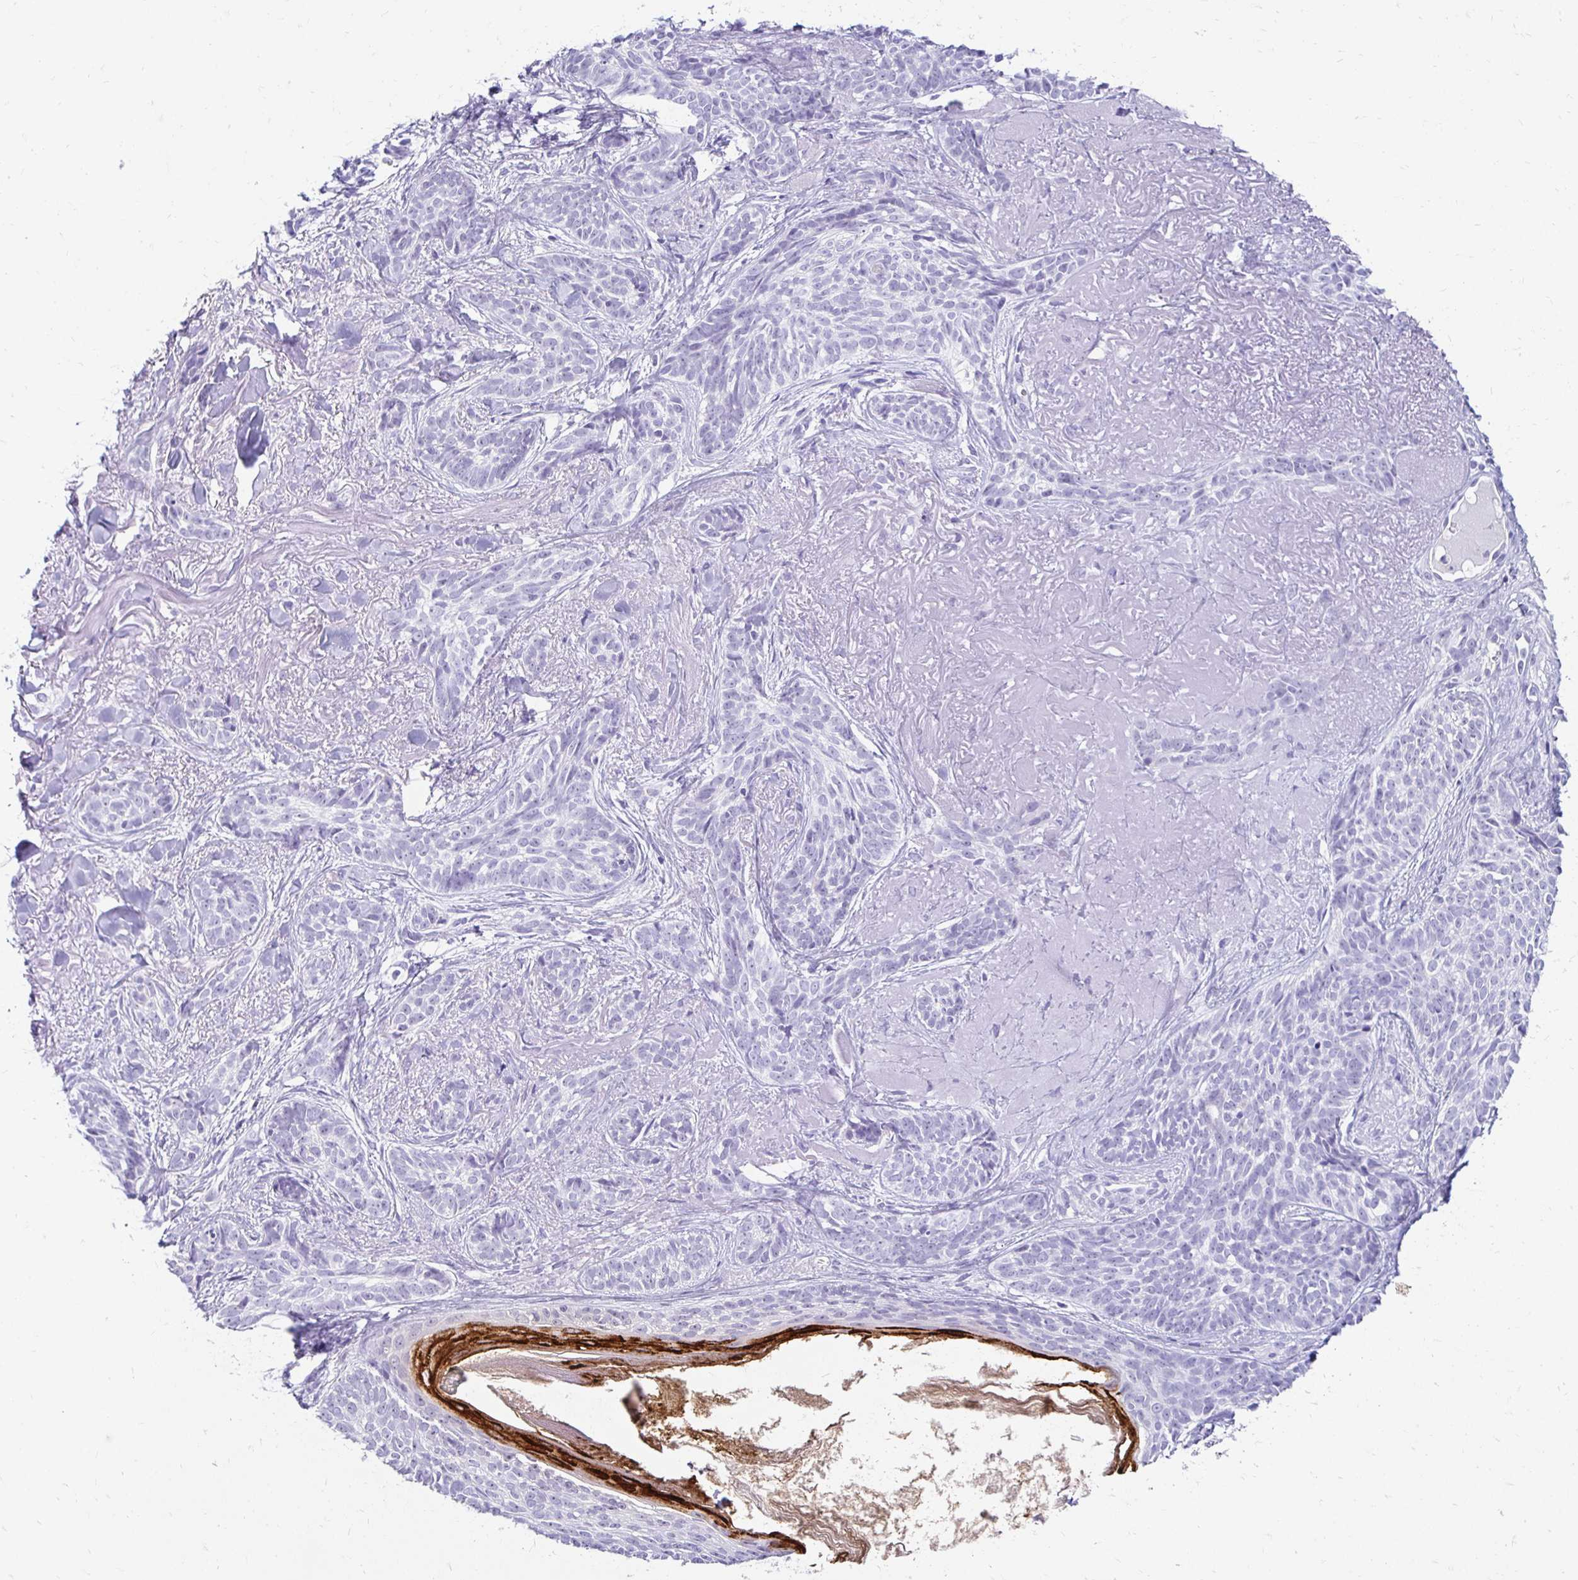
{"staining": {"intensity": "negative", "quantity": "none", "location": "none"}, "tissue": "skin cancer", "cell_type": "Tumor cells", "image_type": "cancer", "snomed": [{"axis": "morphology", "description": "Basal cell carcinoma"}, {"axis": "morphology", "description": "BCC, high aggressive"}, {"axis": "topography", "description": "Skin"}], "caption": "The immunohistochemistry photomicrograph has no significant positivity in tumor cells of basal cell carcinoma (skin) tissue.", "gene": "CST6", "patient": {"sex": "female", "age": 79}}